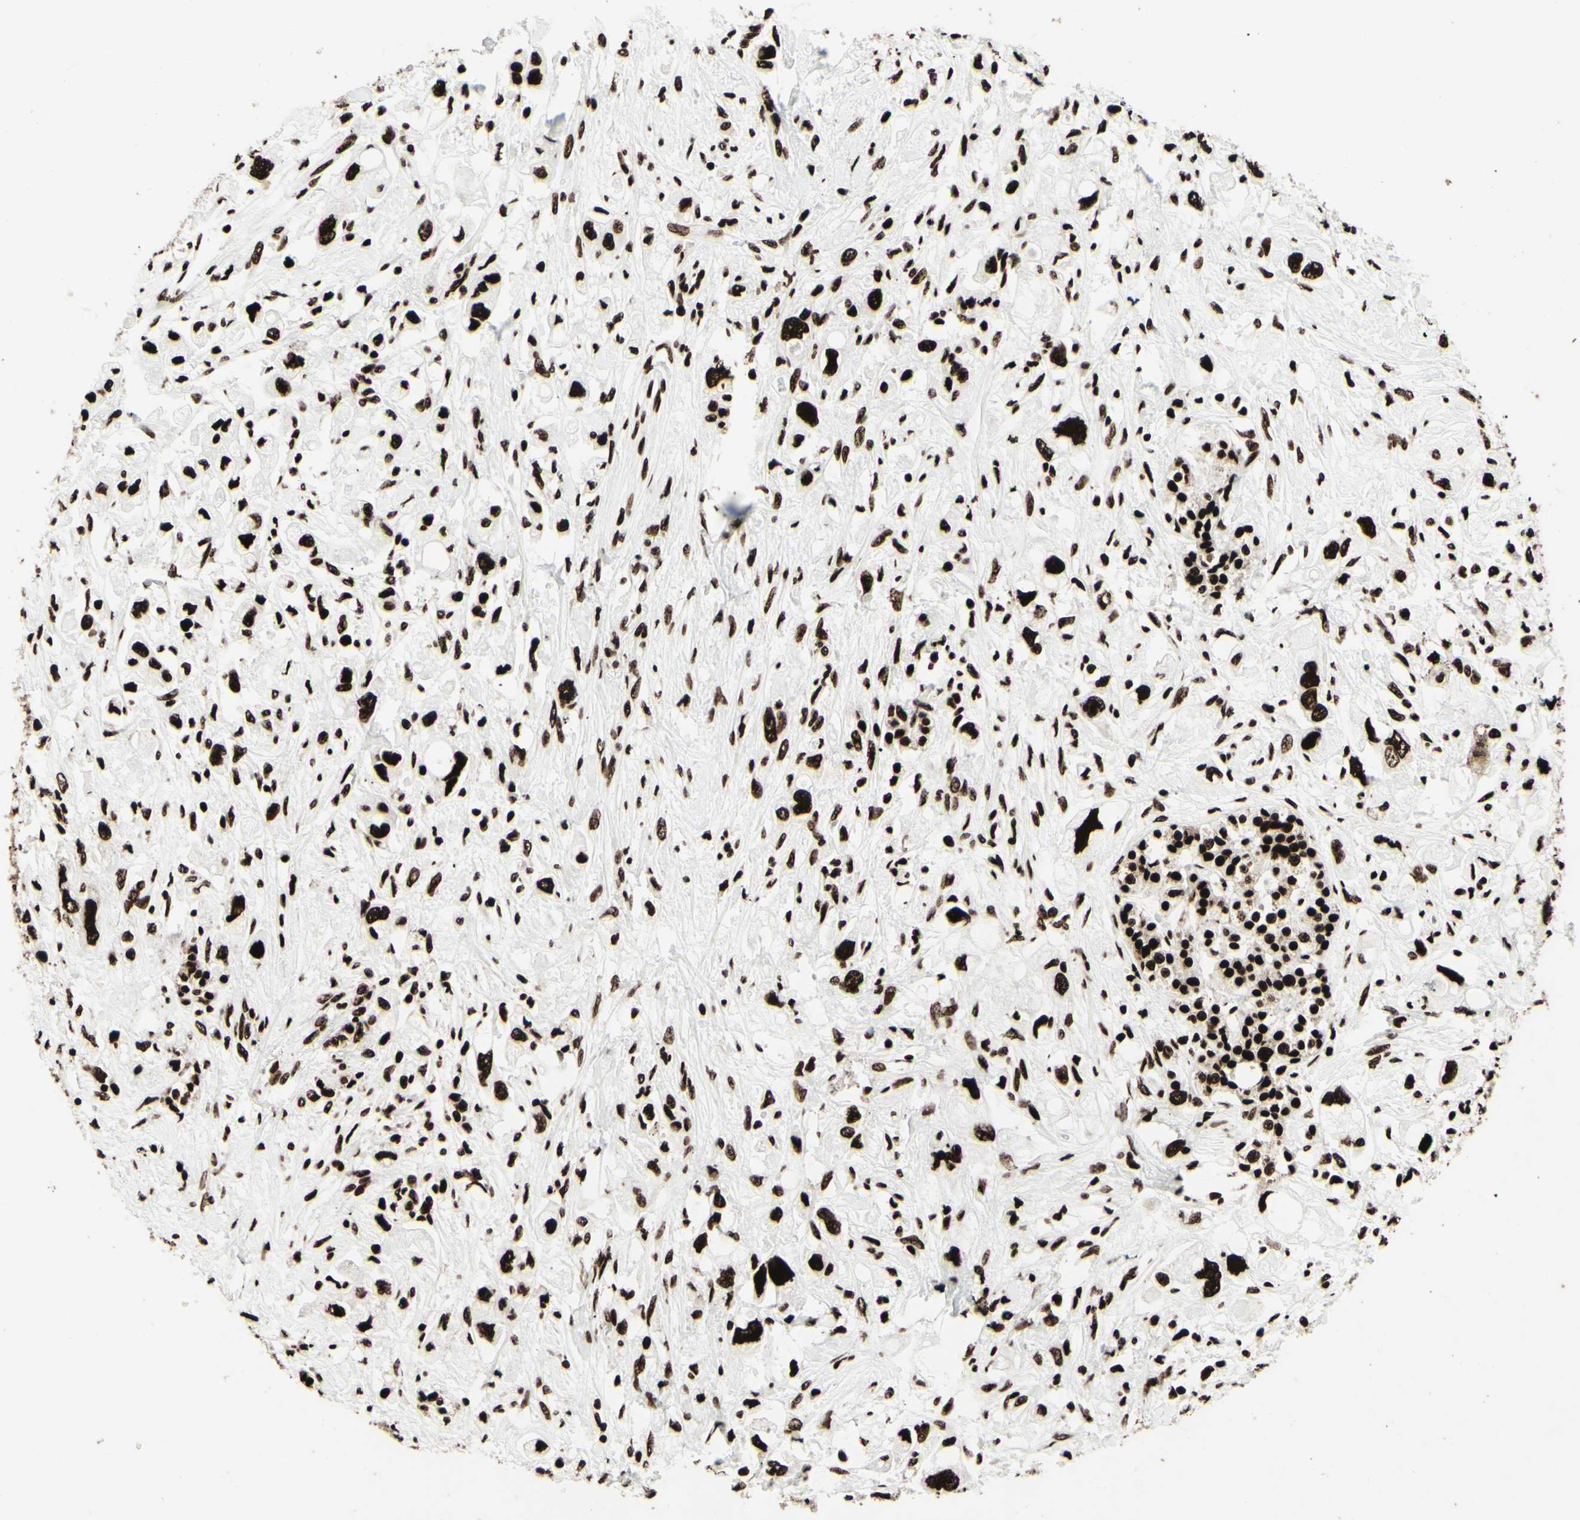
{"staining": {"intensity": "strong", "quantity": ">75%", "location": "nuclear"}, "tissue": "pancreatic cancer", "cell_type": "Tumor cells", "image_type": "cancer", "snomed": [{"axis": "morphology", "description": "Adenocarcinoma, NOS"}, {"axis": "topography", "description": "Pancreas"}], "caption": "An immunohistochemistry image of neoplastic tissue is shown. Protein staining in brown labels strong nuclear positivity in pancreatic cancer (adenocarcinoma) within tumor cells.", "gene": "U2AF2", "patient": {"sex": "female", "age": 56}}